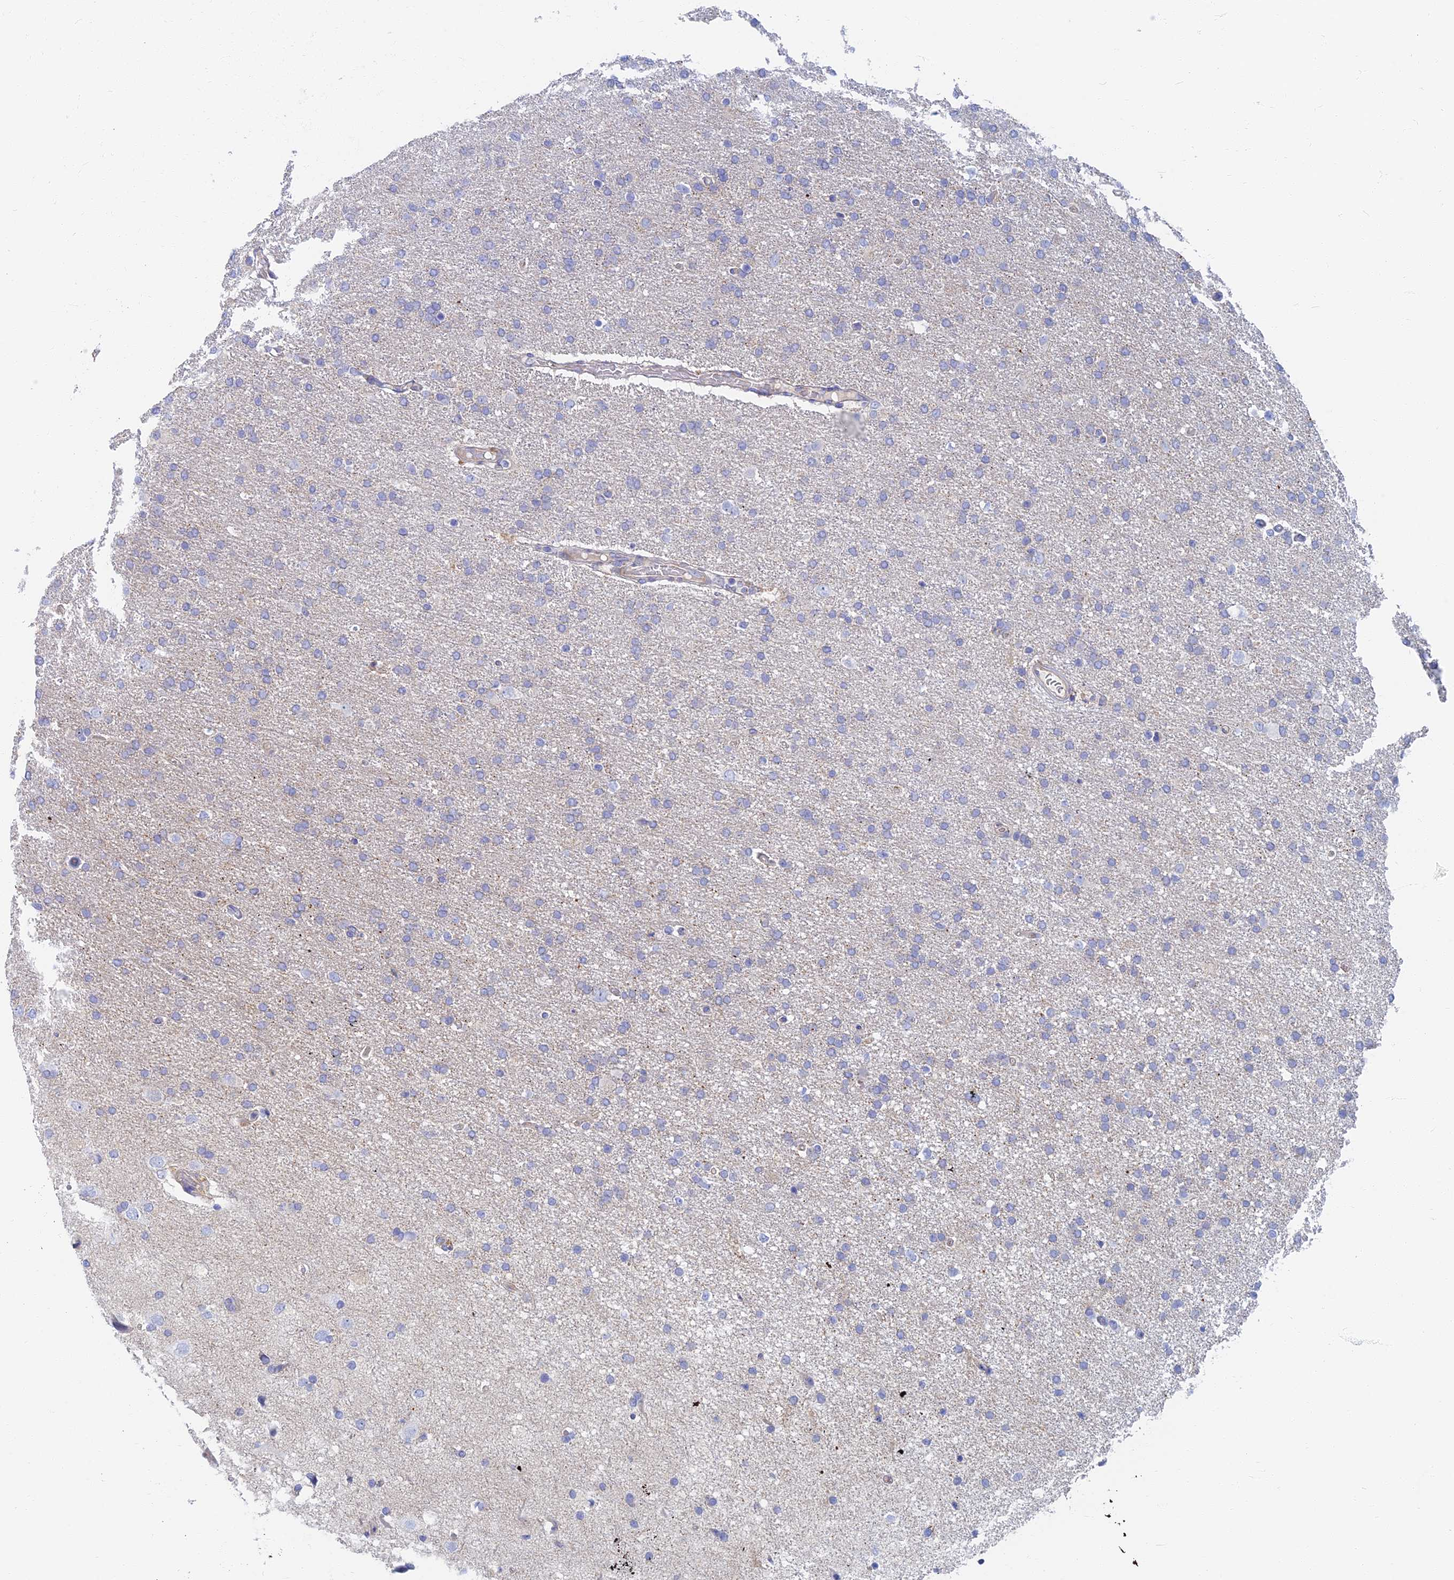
{"staining": {"intensity": "negative", "quantity": "none", "location": "none"}, "tissue": "glioma", "cell_type": "Tumor cells", "image_type": "cancer", "snomed": [{"axis": "morphology", "description": "Glioma, malignant, High grade"}, {"axis": "topography", "description": "Brain"}], "caption": "High power microscopy histopathology image of an immunohistochemistry micrograph of malignant high-grade glioma, revealing no significant positivity in tumor cells.", "gene": "TMEM44", "patient": {"sex": "male", "age": 72}}